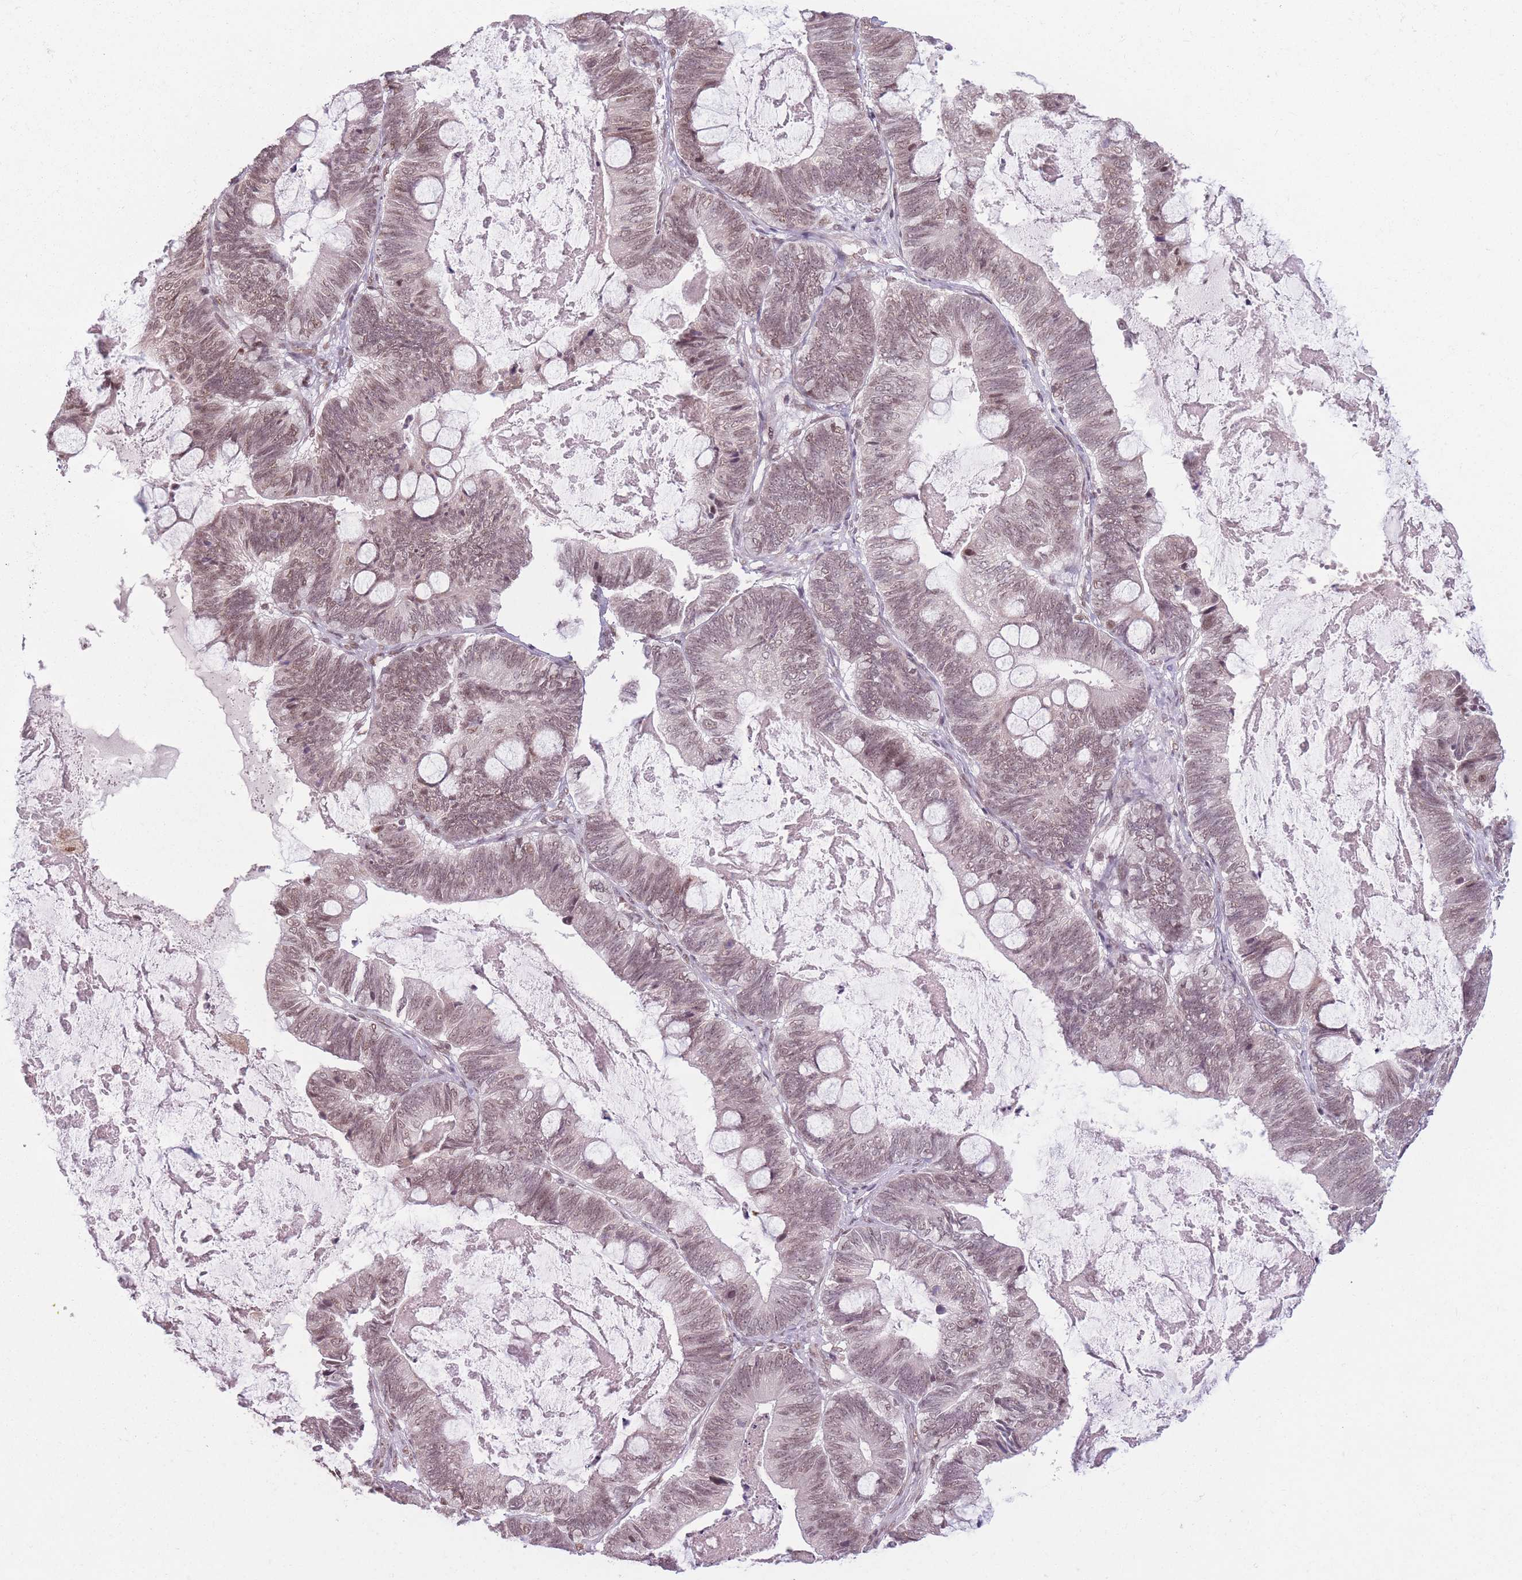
{"staining": {"intensity": "weak", "quantity": "25%-75%", "location": "nuclear"}, "tissue": "ovarian cancer", "cell_type": "Tumor cells", "image_type": "cancer", "snomed": [{"axis": "morphology", "description": "Cystadenocarcinoma, mucinous, NOS"}, {"axis": "topography", "description": "Ovary"}], "caption": "Weak nuclear staining for a protein is appreciated in approximately 25%-75% of tumor cells of ovarian cancer (mucinous cystadenocarcinoma) using IHC.", "gene": "SUPT6H", "patient": {"sex": "female", "age": 61}}